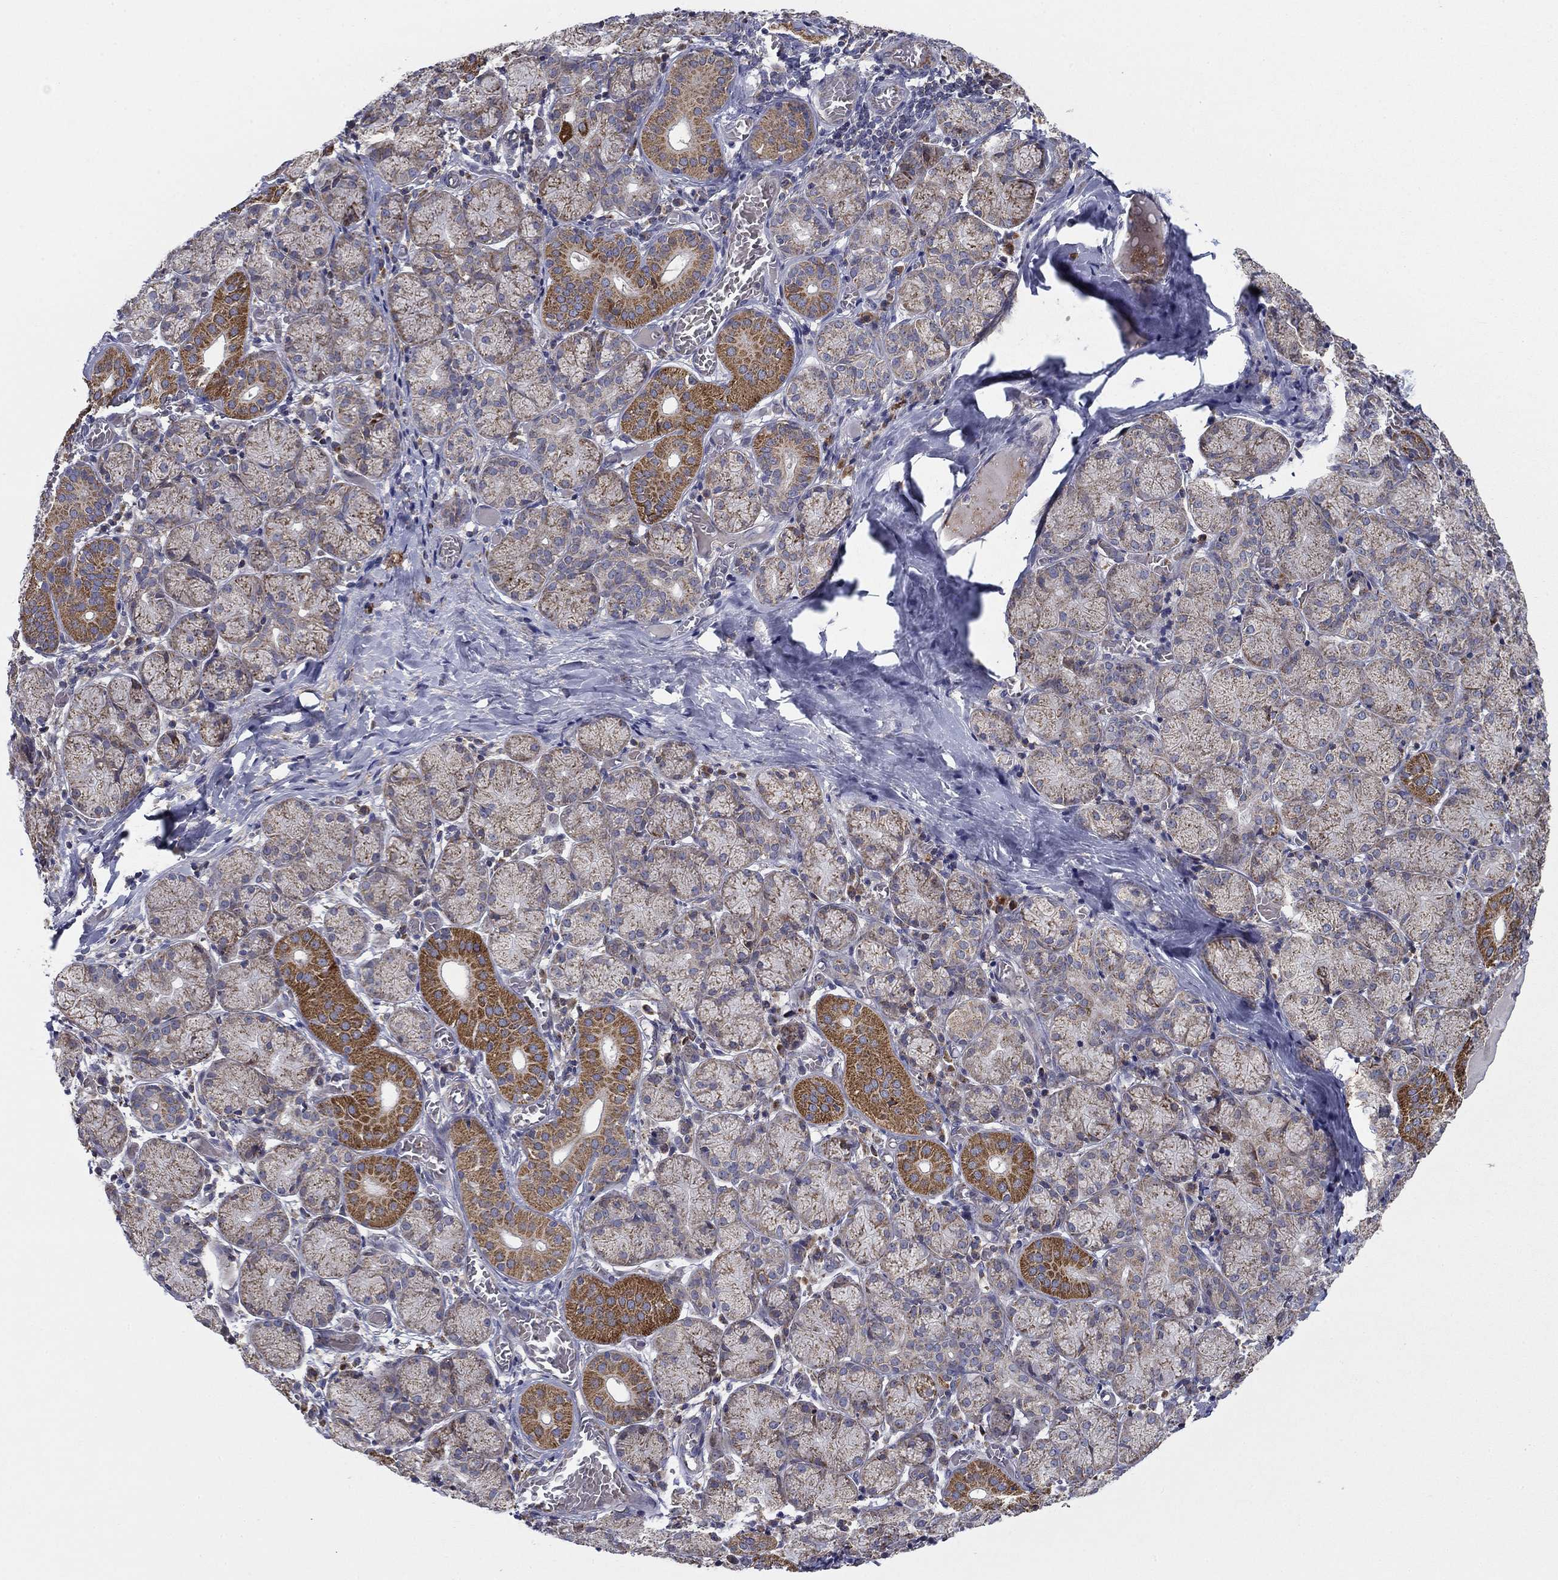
{"staining": {"intensity": "strong", "quantity": "<25%", "location": "cytoplasmic/membranous"}, "tissue": "salivary gland", "cell_type": "Glandular cells", "image_type": "normal", "snomed": [{"axis": "morphology", "description": "Normal tissue, NOS"}, {"axis": "topography", "description": "Salivary gland"}, {"axis": "topography", "description": "Peripheral nerve tissue"}], "caption": "Immunohistochemistry histopathology image of unremarkable human salivary gland stained for a protein (brown), which shows medium levels of strong cytoplasmic/membranous staining in about <25% of glandular cells.", "gene": "MMAA", "patient": {"sex": "female", "age": 24}}